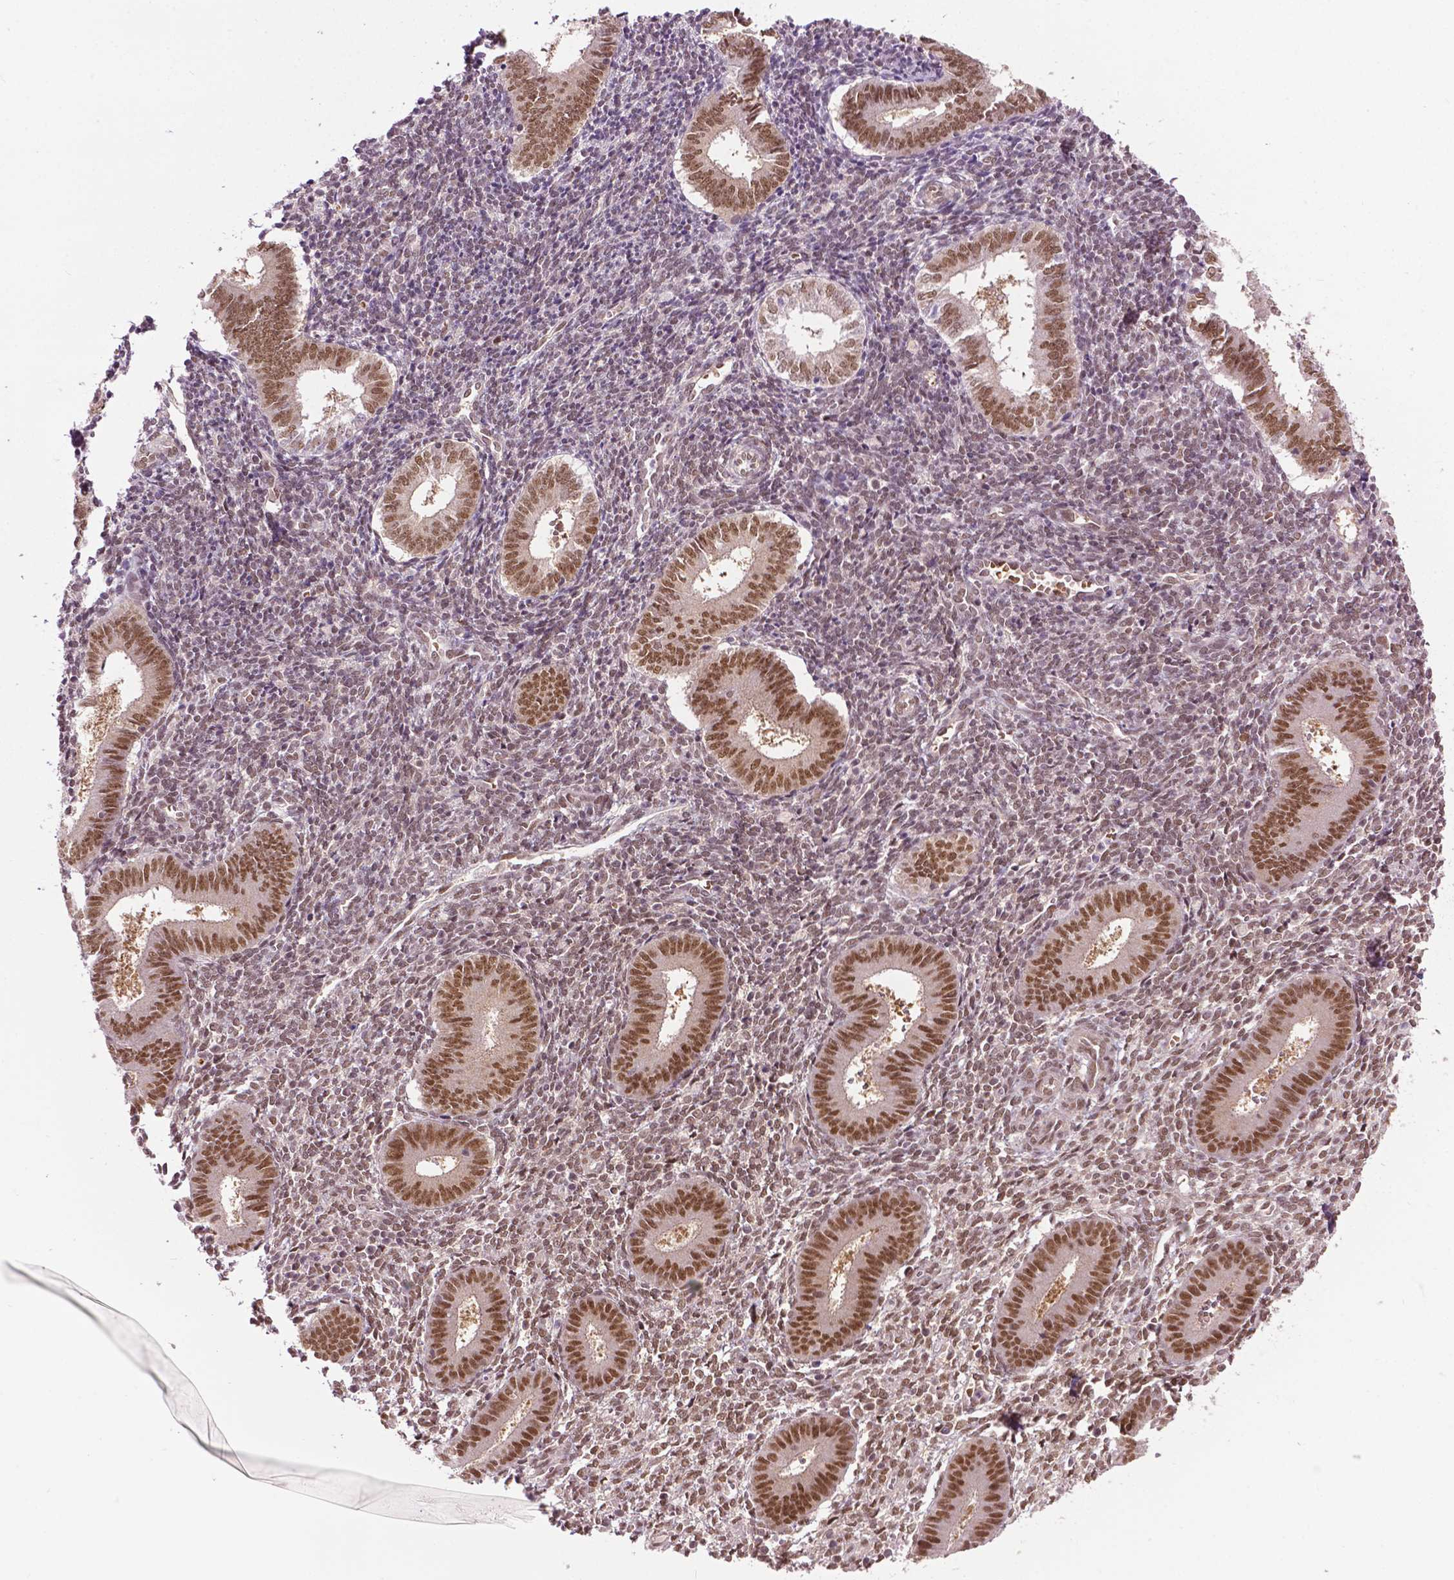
{"staining": {"intensity": "weak", "quantity": "<25%", "location": "nuclear"}, "tissue": "endometrium", "cell_type": "Cells in endometrial stroma", "image_type": "normal", "snomed": [{"axis": "morphology", "description": "Normal tissue, NOS"}, {"axis": "topography", "description": "Endometrium"}], "caption": "The micrograph displays no staining of cells in endometrial stroma in benign endometrium.", "gene": "UBQLN4", "patient": {"sex": "female", "age": 25}}